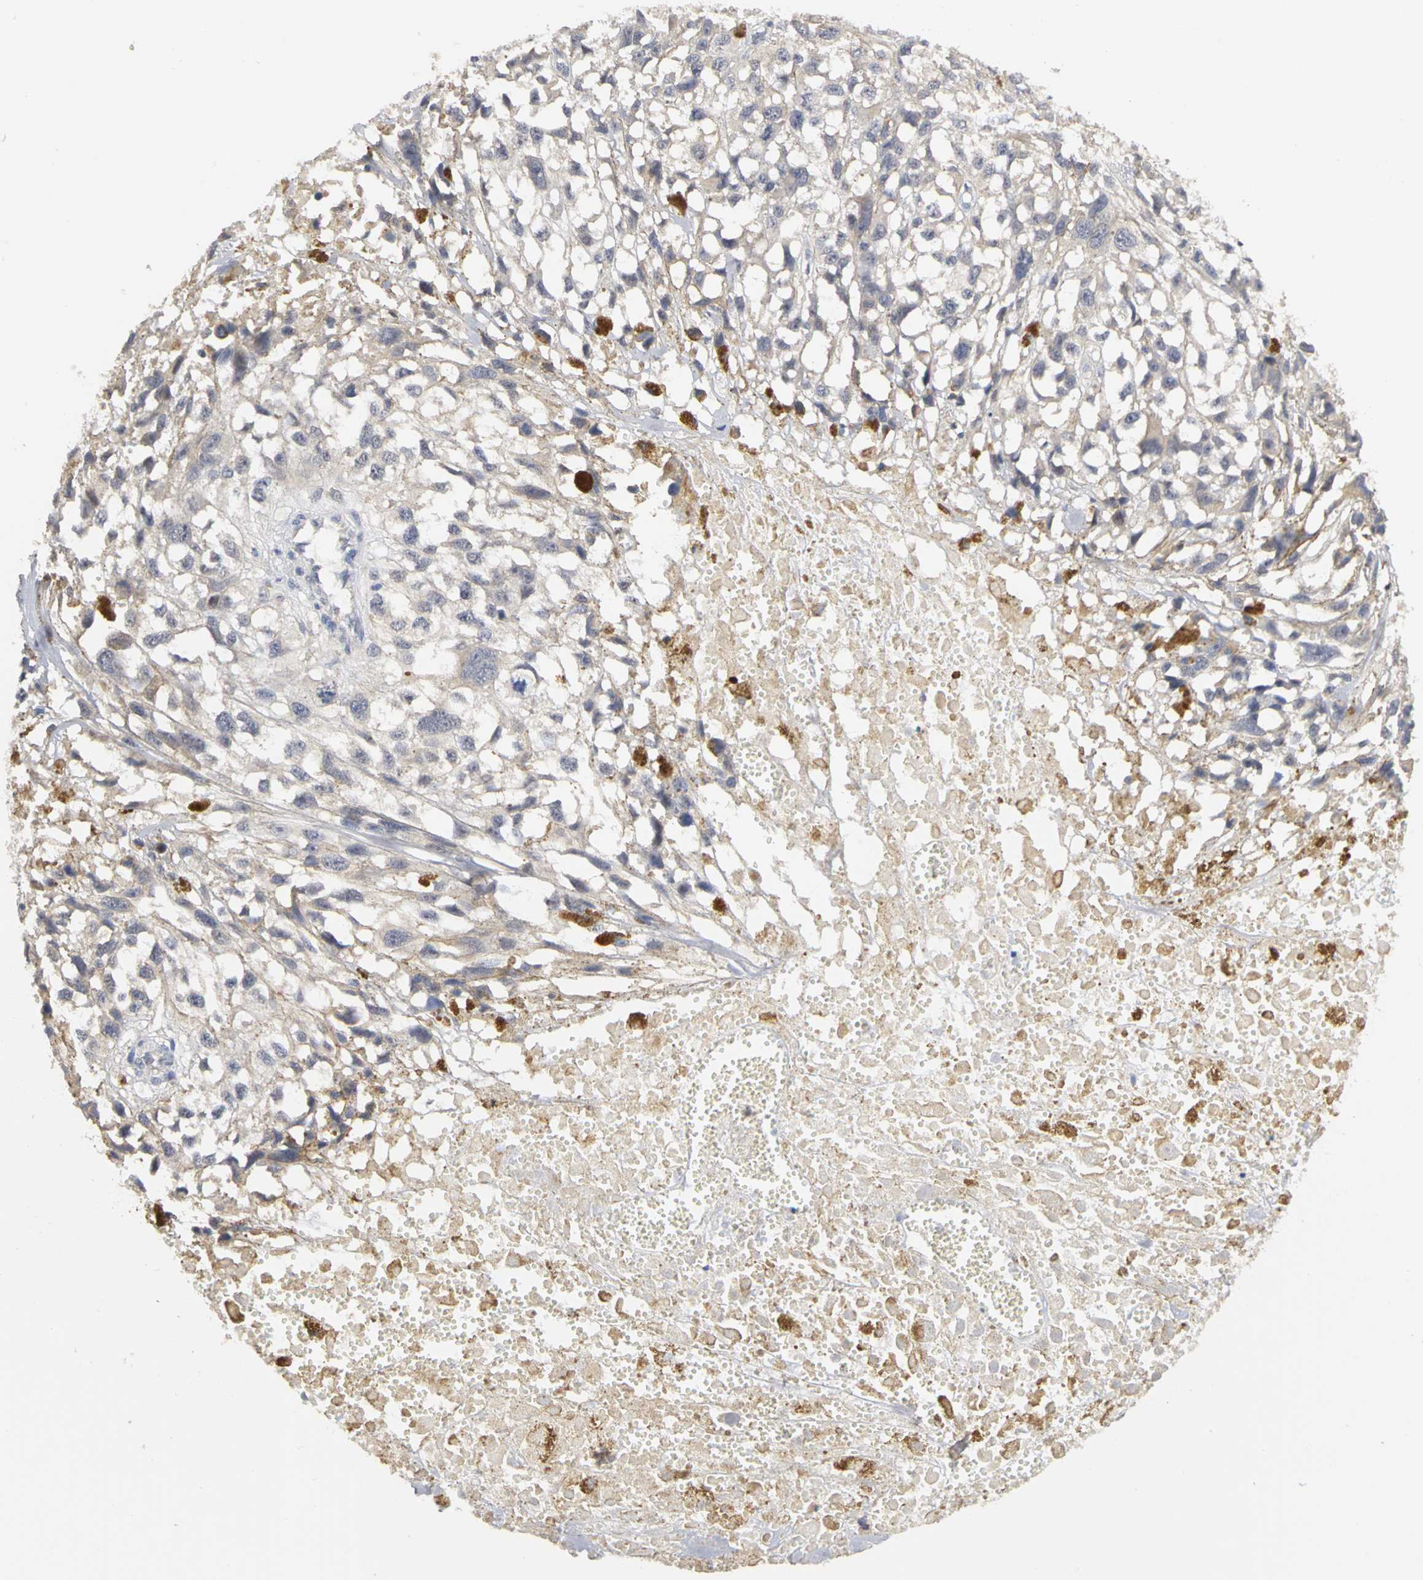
{"staining": {"intensity": "negative", "quantity": "none", "location": "none"}, "tissue": "melanoma", "cell_type": "Tumor cells", "image_type": "cancer", "snomed": [{"axis": "morphology", "description": "Malignant melanoma, Metastatic site"}, {"axis": "topography", "description": "Lymph node"}], "caption": "Immunohistochemical staining of malignant melanoma (metastatic site) reveals no significant expression in tumor cells.", "gene": "PGR", "patient": {"sex": "male", "age": 59}}